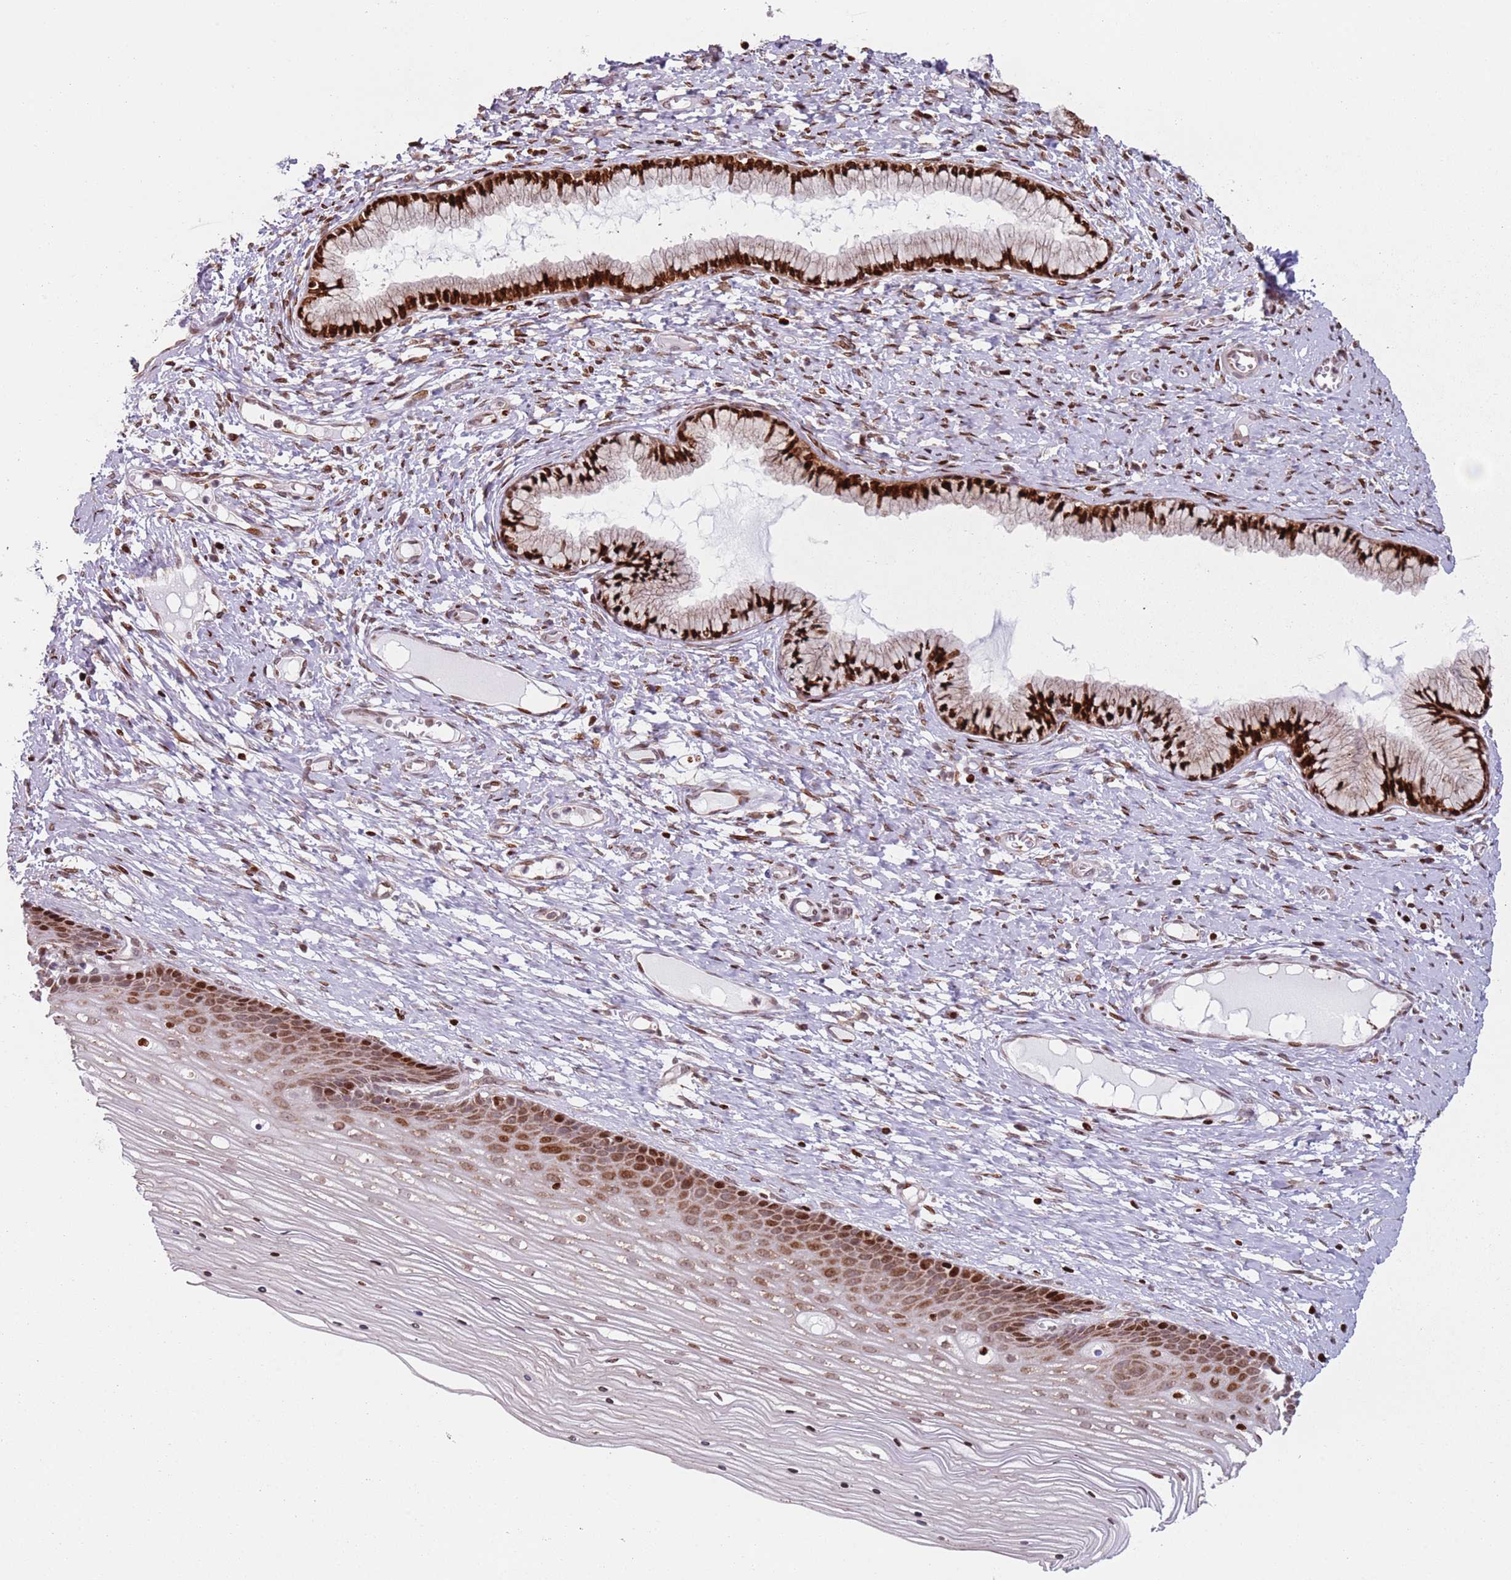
{"staining": {"intensity": "strong", "quantity": ">75%", "location": "nuclear"}, "tissue": "cervix", "cell_type": "Glandular cells", "image_type": "normal", "snomed": [{"axis": "morphology", "description": "Normal tissue, NOS"}, {"axis": "topography", "description": "Cervix"}], "caption": "Benign cervix demonstrates strong nuclear staining in about >75% of glandular cells (IHC, brightfield microscopy, high magnification)..", "gene": "HNRNPLL", "patient": {"sex": "female", "age": 42}}